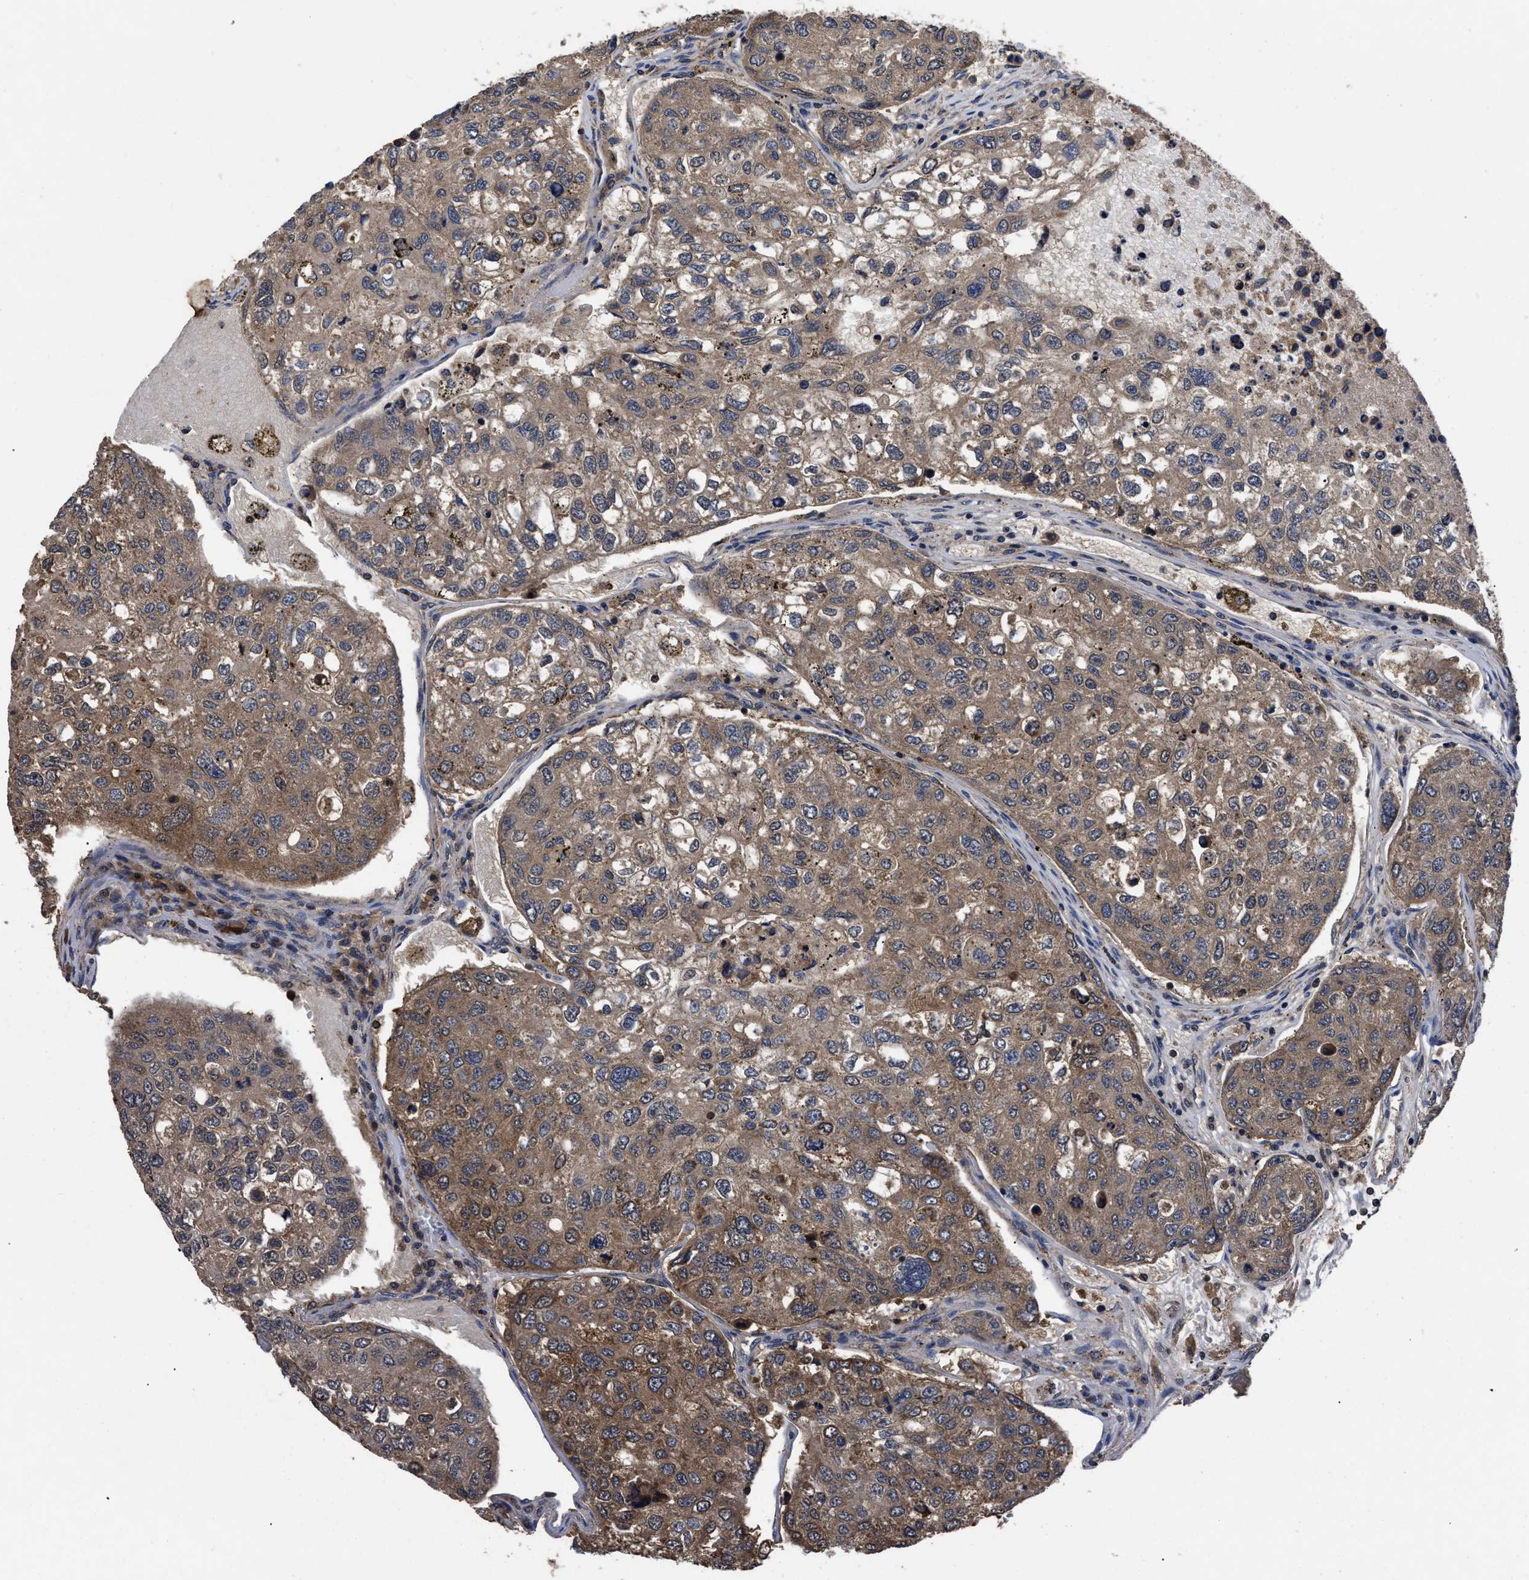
{"staining": {"intensity": "moderate", "quantity": ">75%", "location": "cytoplasmic/membranous"}, "tissue": "urothelial cancer", "cell_type": "Tumor cells", "image_type": "cancer", "snomed": [{"axis": "morphology", "description": "Urothelial carcinoma, High grade"}, {"axis": "topography", "description": "Lymph node"}, {"axis": "topography", "description": "Urinary bladder"}], "caption": "Immunohistochemical staining of urothelial cancer demonstrates medium levels of moderate cytoplasmic/membranous expression in about >75% of tumor cells.", "gene": "LRRC3", "patient": {"sex": "male", "age": 51}}